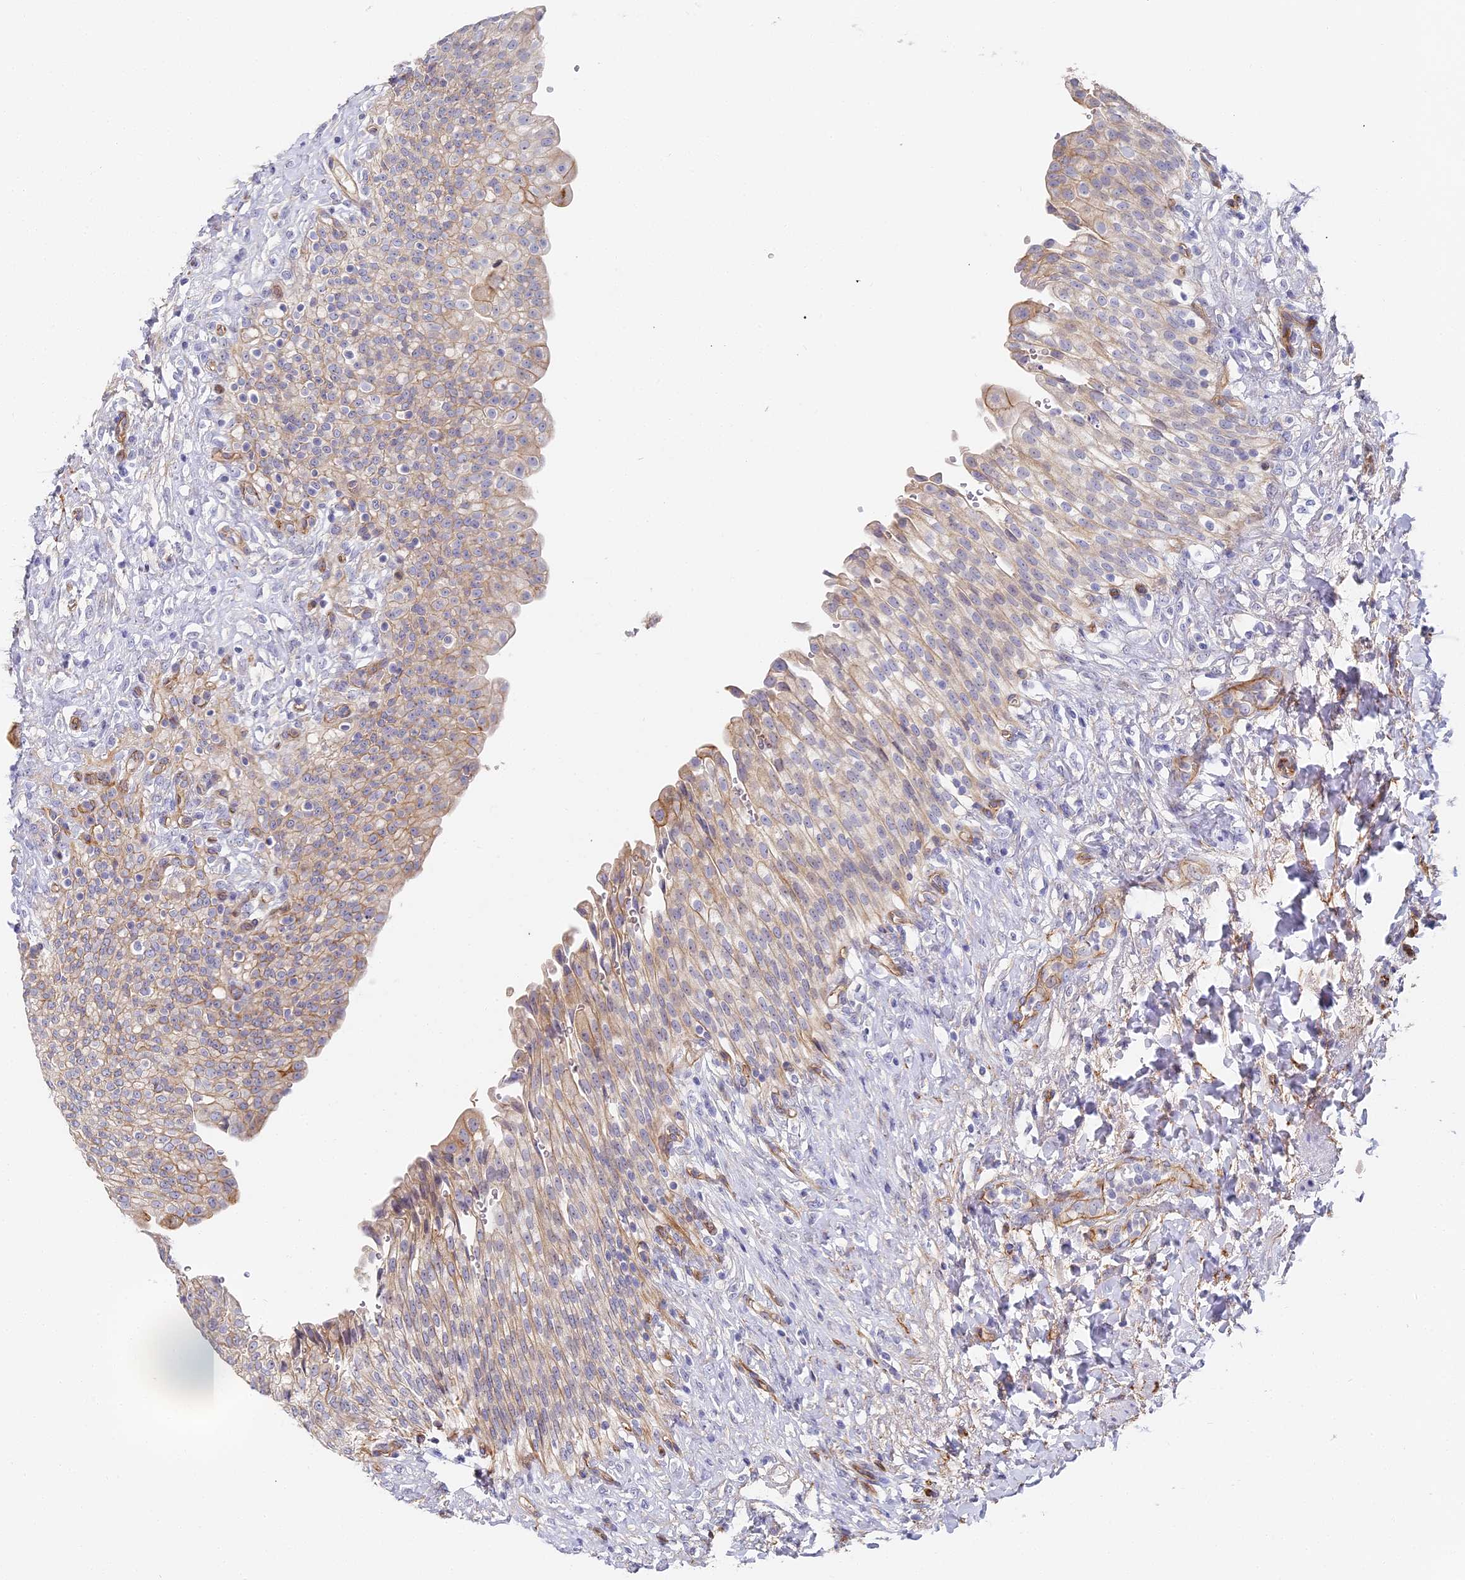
{"staining": {"intensity": "weak", "quantity": "<25%", "location": "cytoplasmic/membranous"}, "tissue": "urinary bladder", "cell_type": "Urothelial cells", "image_type": "normal", "snomed": [{"axis": "morphology", "description": "Urothelial carcinoma, High grade"}, {"axis": "topography", "description": "Urinary bladder"}], "caption": "High power microscopy histopathology image of an IHC micrograph of benign urinary bladder, revealing no significant staining in urothelial cells. Nuclei are stained in blue.", "gene": "CCDC30", "patient": {"sex": "male", "age": 46}}